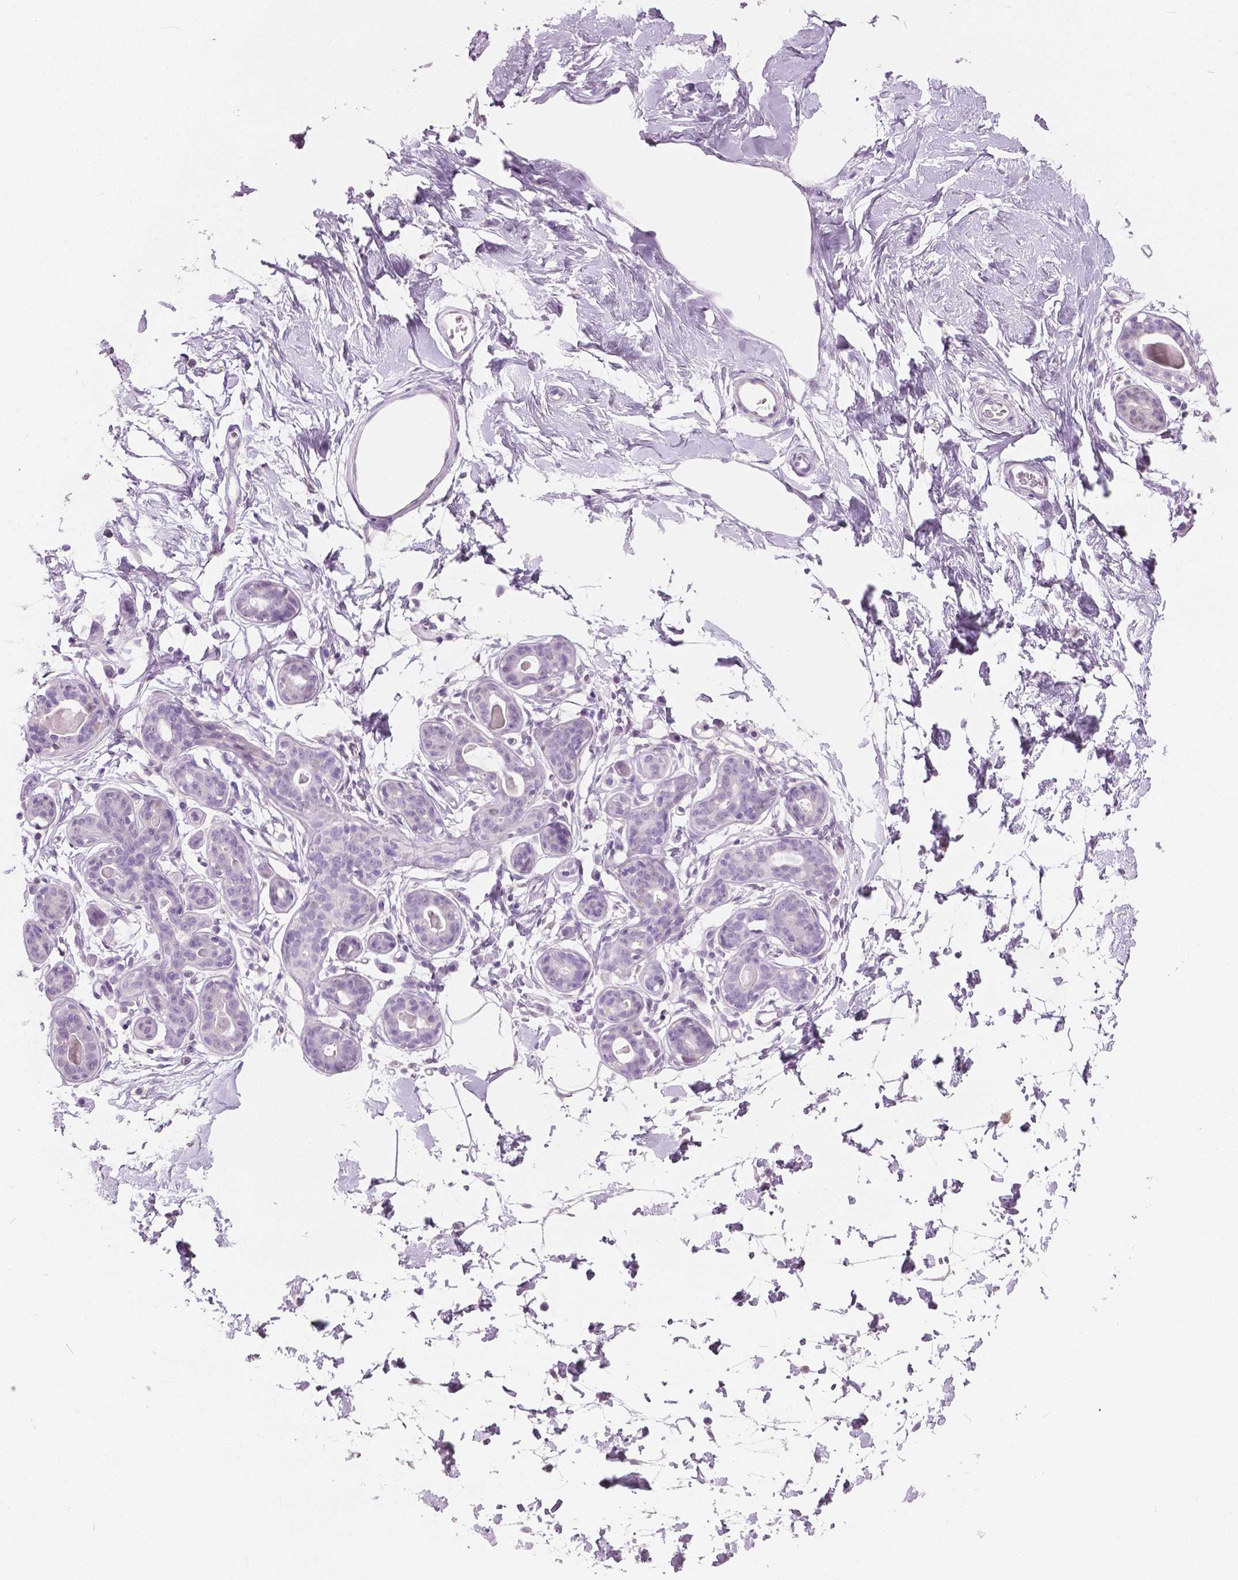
{"staining": {"intensity": "negative", "quantity": "none", "location": "none"}, "tissue": "breast", "cell_type": "Adipocytes", "image_type": "normal", "snomed": [{"axis": "morphology", "description": "Normal tissue, NOS"}, {"axis": "topography", "description": "Breast"}], "caption": "Immunohistochemistry (IHC) histopathology image of normal human breast stained for a protein (brown), which reveals no positivity in adipocytes.", "gene": "GALM", "patient": {"sex": "female", "age": 45}}